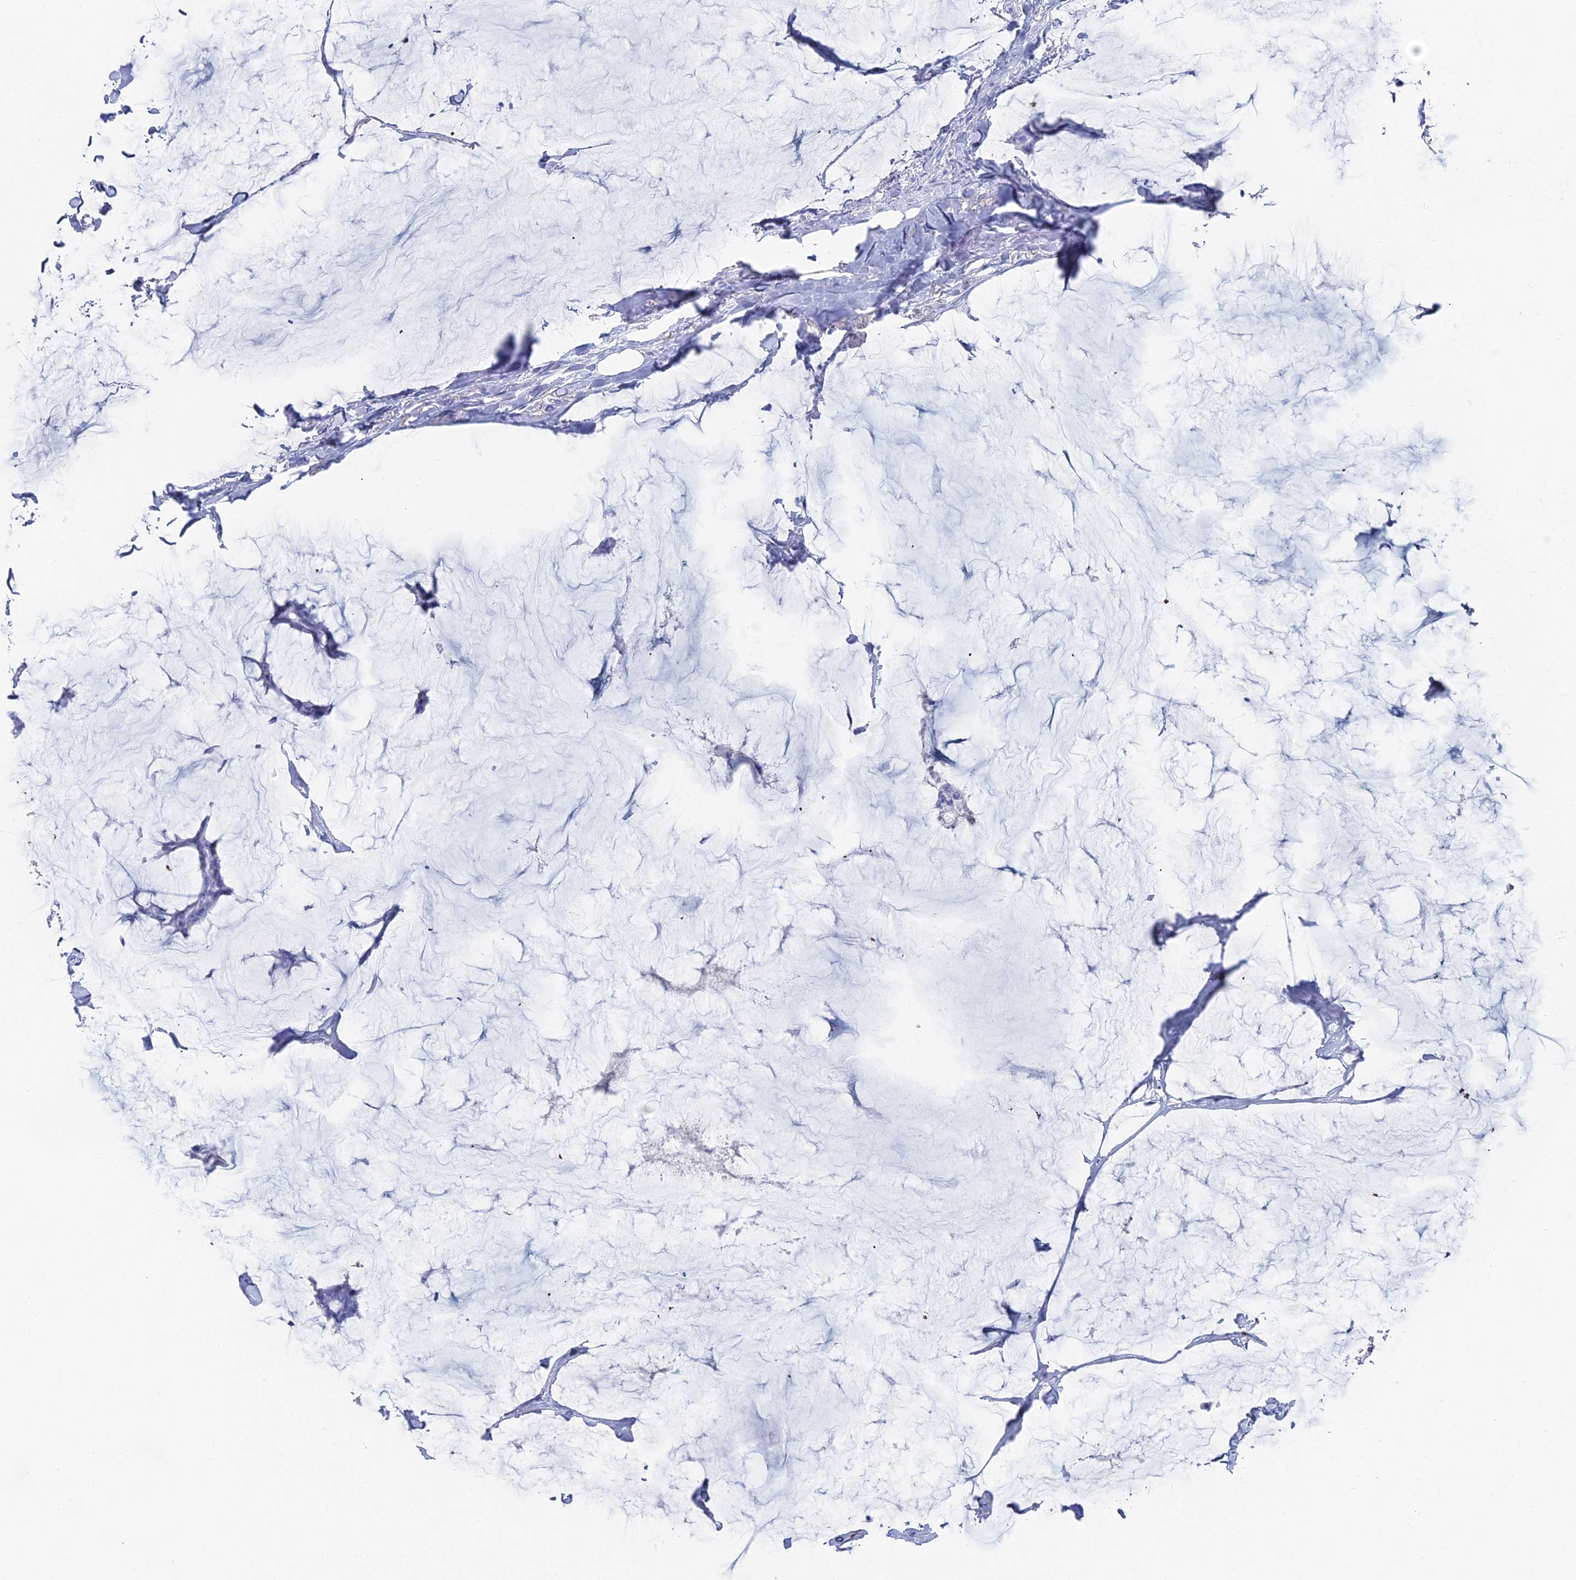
{"staining": {"intensity": "negative", "quantity": "none", "location": "none"}, "tissue": "breast cancer", "cell_type": "Tumor cells", "image_type": "cancer", "snomed": [{"axis": "morphology", "description": "Duct carcinoma"}, {"axis": "topography", "description": "Breast"}], "caption": "IHC micrograph of neoplastic tissue: human breast cancer stained with DAB demonstrates no significant protein staining in tumor cells. Brightfield microscopy of immunohistochemistry (IHC) stained with DAB (brown) and hematoxylin (blue), captured at high magnification.", "gene": "ENPP3", "patient": {"sex": "female", "age": 93}}